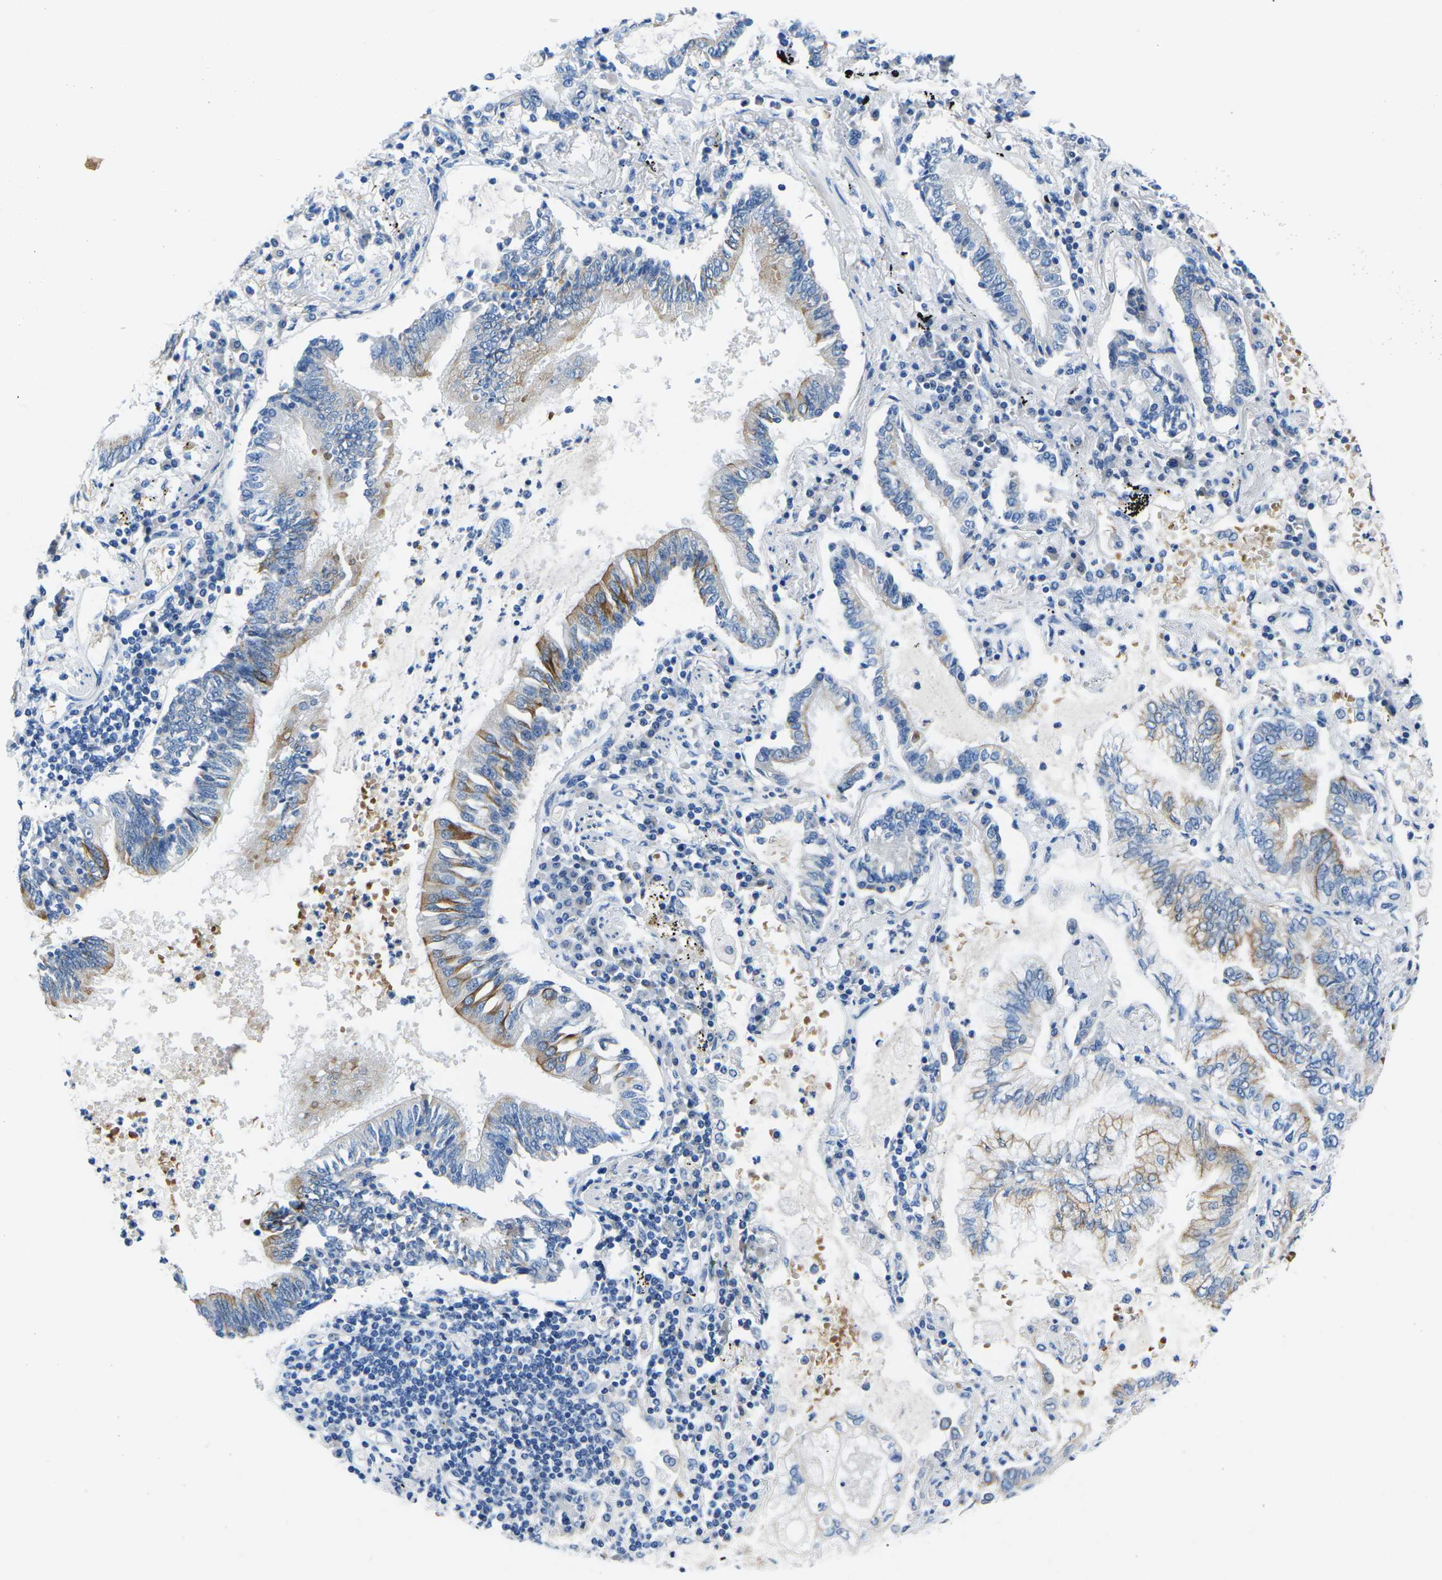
{"staining": {"intensity": "moderate", "quantity": "25%-75%", "location": "cytoplasmic/membranous"}, "tissue": "lung cancer", "cell_type": "Tumor cells", "image_type": "cancer", "snomed": [{"axis": "morphology", "description": "Normal tissue, NOS"}, {"axis": "morphology", "description": "Adenocarcinoma, NOS"}, {"axis": "topography", "description": "Bronchus"}, {"axis": "topography", "description": "Lung"}], "caption": "Protein staining shows moderate cytoplasmic/membranous expression in approximately 25%-75% of tumor cells in lung cancer (adenocarcinoma).", "gene": "TM6SF1", "patient": {"sex": "female", "age": 70}}